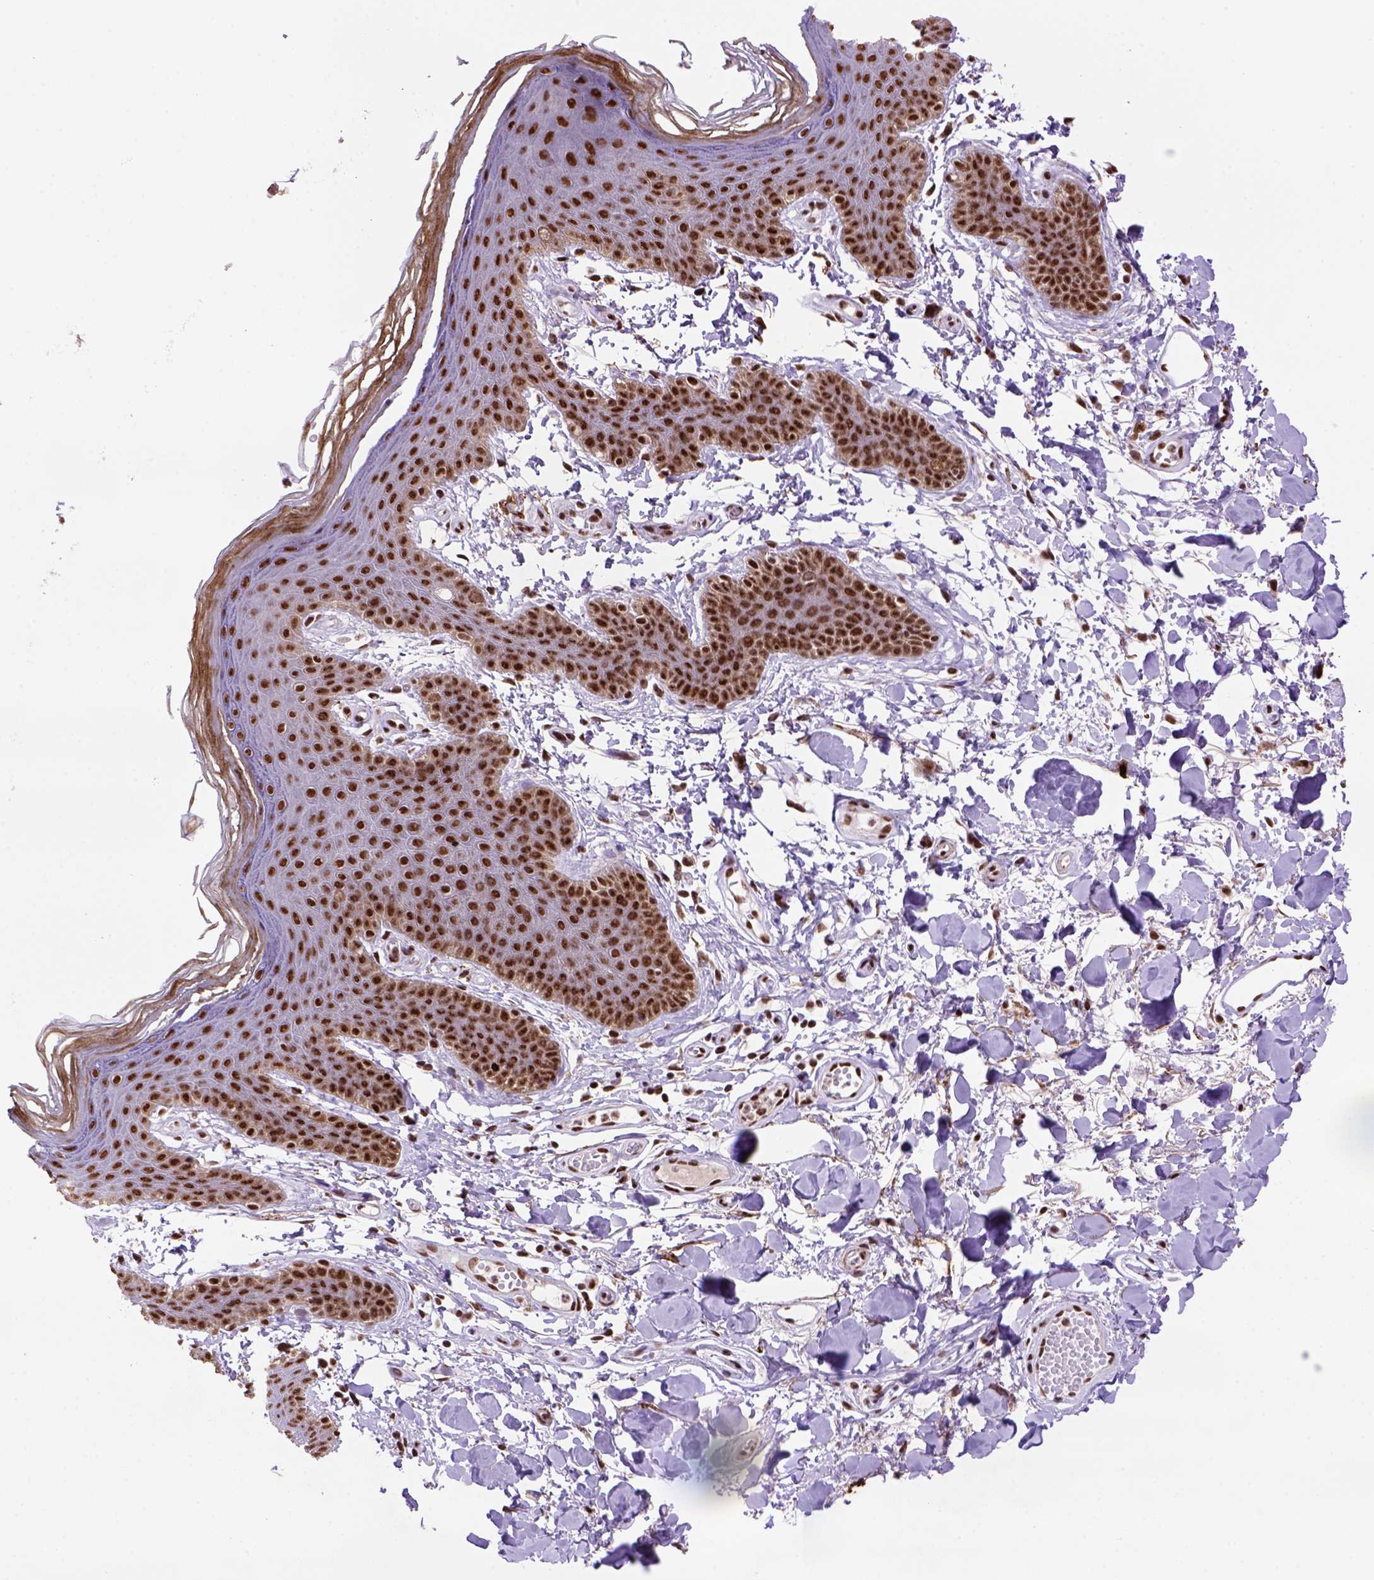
{"staining": {"intensity": "strong", "quantity": ">75%", "location": "nuclear"}, "tissue": "skin", "cell_type": "Epidermal cells", "image_type": "normal", "snomed": [{"axis": "morphology", "description": "Normal tissue, NOS"}, {"axis": "topography", "description": "Anal"}], "caption": "Epidermal cells exhibit high levels of strong nuclear positivity in approximately >75% of cells in unremarkable skin. (brown staining indicates protein expression, while blue staining denotes nuclei).", "gene": "NSMCE2", "patient": {"sex": "male", "age": 53}}